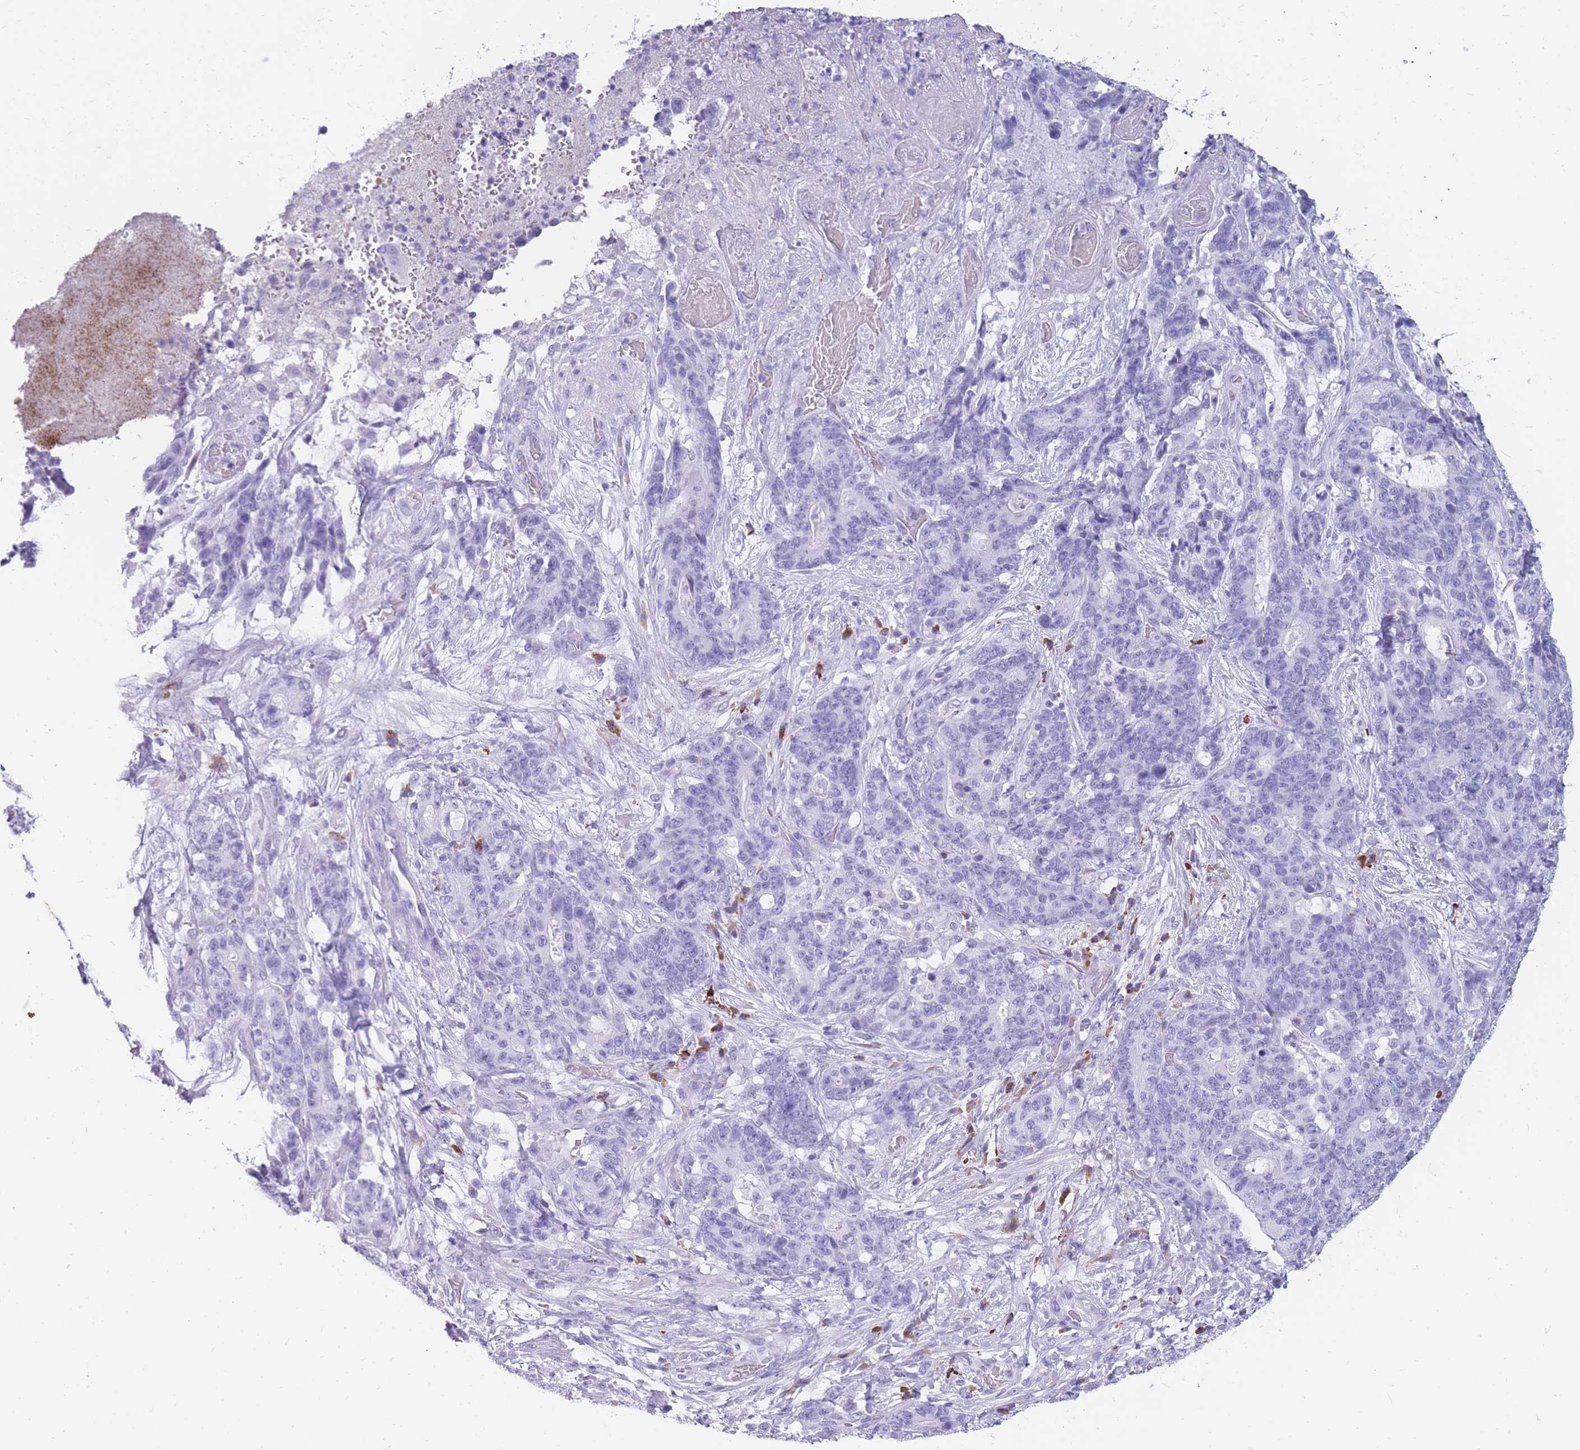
{"staining": {"intensity": "negative", "quantity": "none", "location": "none"}, "tissue": "stomach cancer", "cell_type": "Tumor cells", "image_type": "cancer", "snomed": [{"axis": "morphology", "description": "Normal tissue, NOS"}, {"axis": "morphology", "description": "Adenocarcinoma, NOS"}, {"axis": "topography", "description": "Stomach"}], "caption": "This is a micrograph of immunohistochemistry staining of stomach cancer (adenocarcinoma), which shows no positivity in tumor cells.", "gene": "ZFP37", "patient": {"sex": "female", "age": 64}}